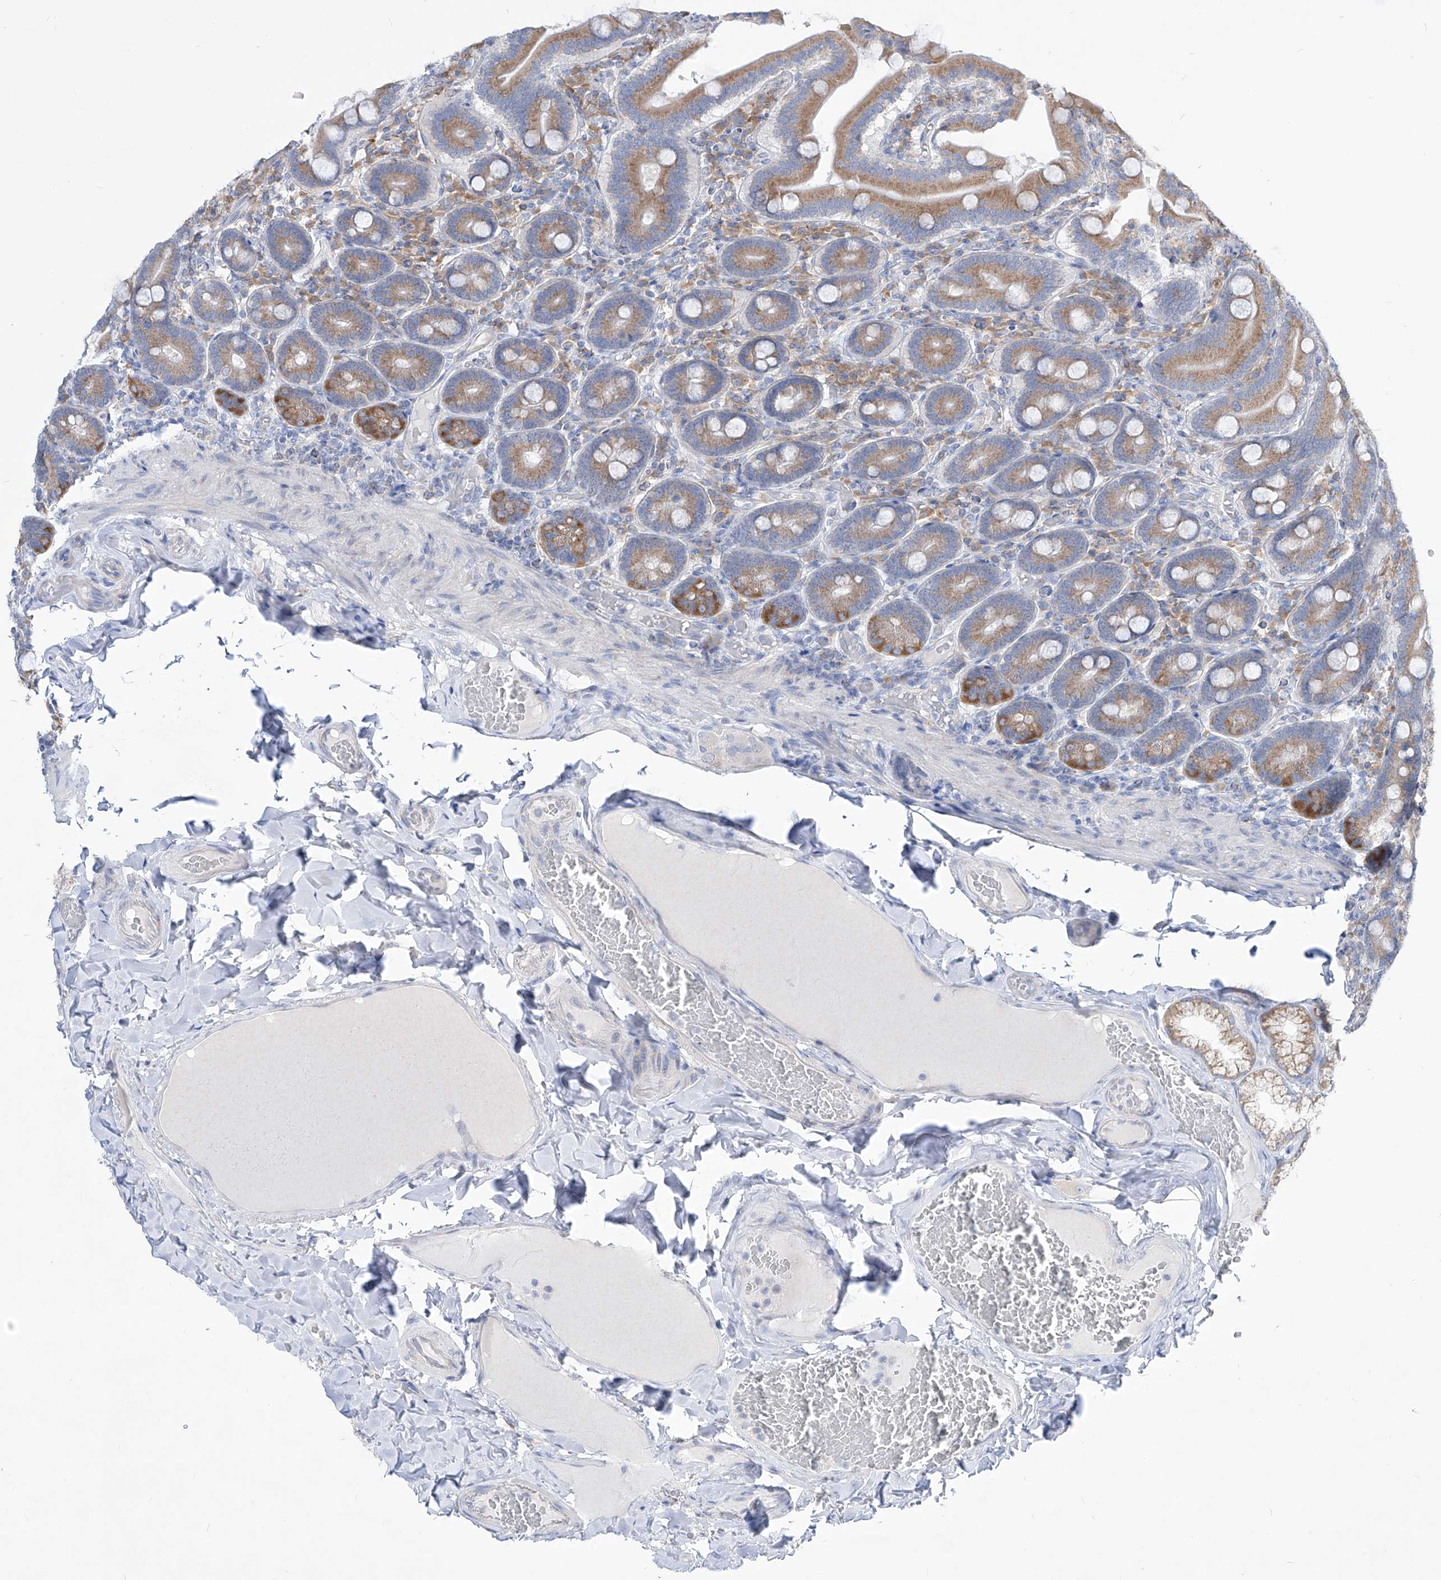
{"staining": {"intensity": "moderate", "quantity": ">75%", "location": "cytoplasmic/membranous"}, "tissue": "duodenum", "cell_type": "Glandular cells", "image_type": "normal", "snomed": [{"axis": "morphology", "description": "Normal tissue, NOS"}, {"axis": "topography", "description": "Duodenum"}], "caption": "Immunohistochemistry of benign duodenum displays medium levels of moderate cytoplasmic/membranous staining in about >75% of glandular cells.", "gene": "UFL1", "patient": {"sex": "female", "age": 62}}